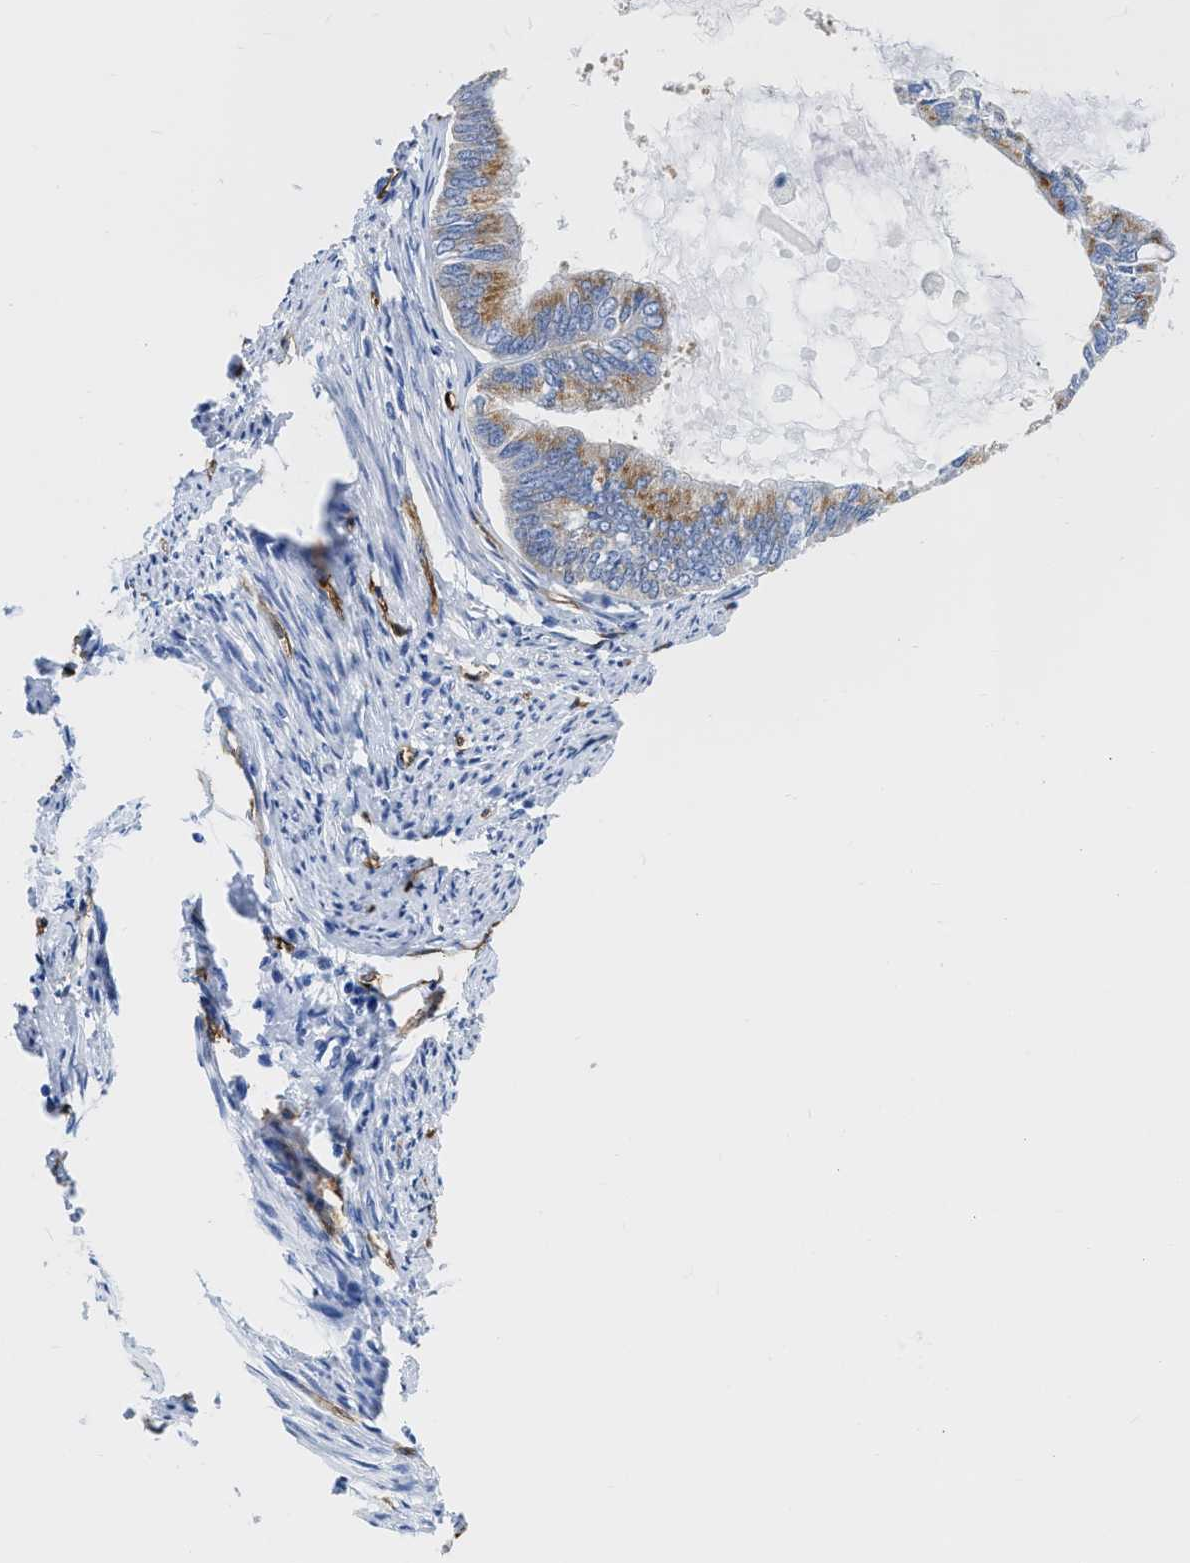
{"staining": {"intensity": "moderate", "quantity": "25%-75%", "location": "cytoplasmic/membranous"}, "tissue": "endometrial cancer", "cell_type": "Tumor cells", "image_type": "cancer", "snomed": [{"axis": "morphology", "description": "Adenocarcinoma, NOS"}, {"axis": "topography", "description": "Endometrium"}], "caption": "Protein expression analysis of human adenocarcinoma (endometrial) reveals moderate cytoplasmic/membranous positivity in about 25%-75% of tumor cells.", "gene": "TVP23B", "patient": {"sex": "female", "age": 86}}